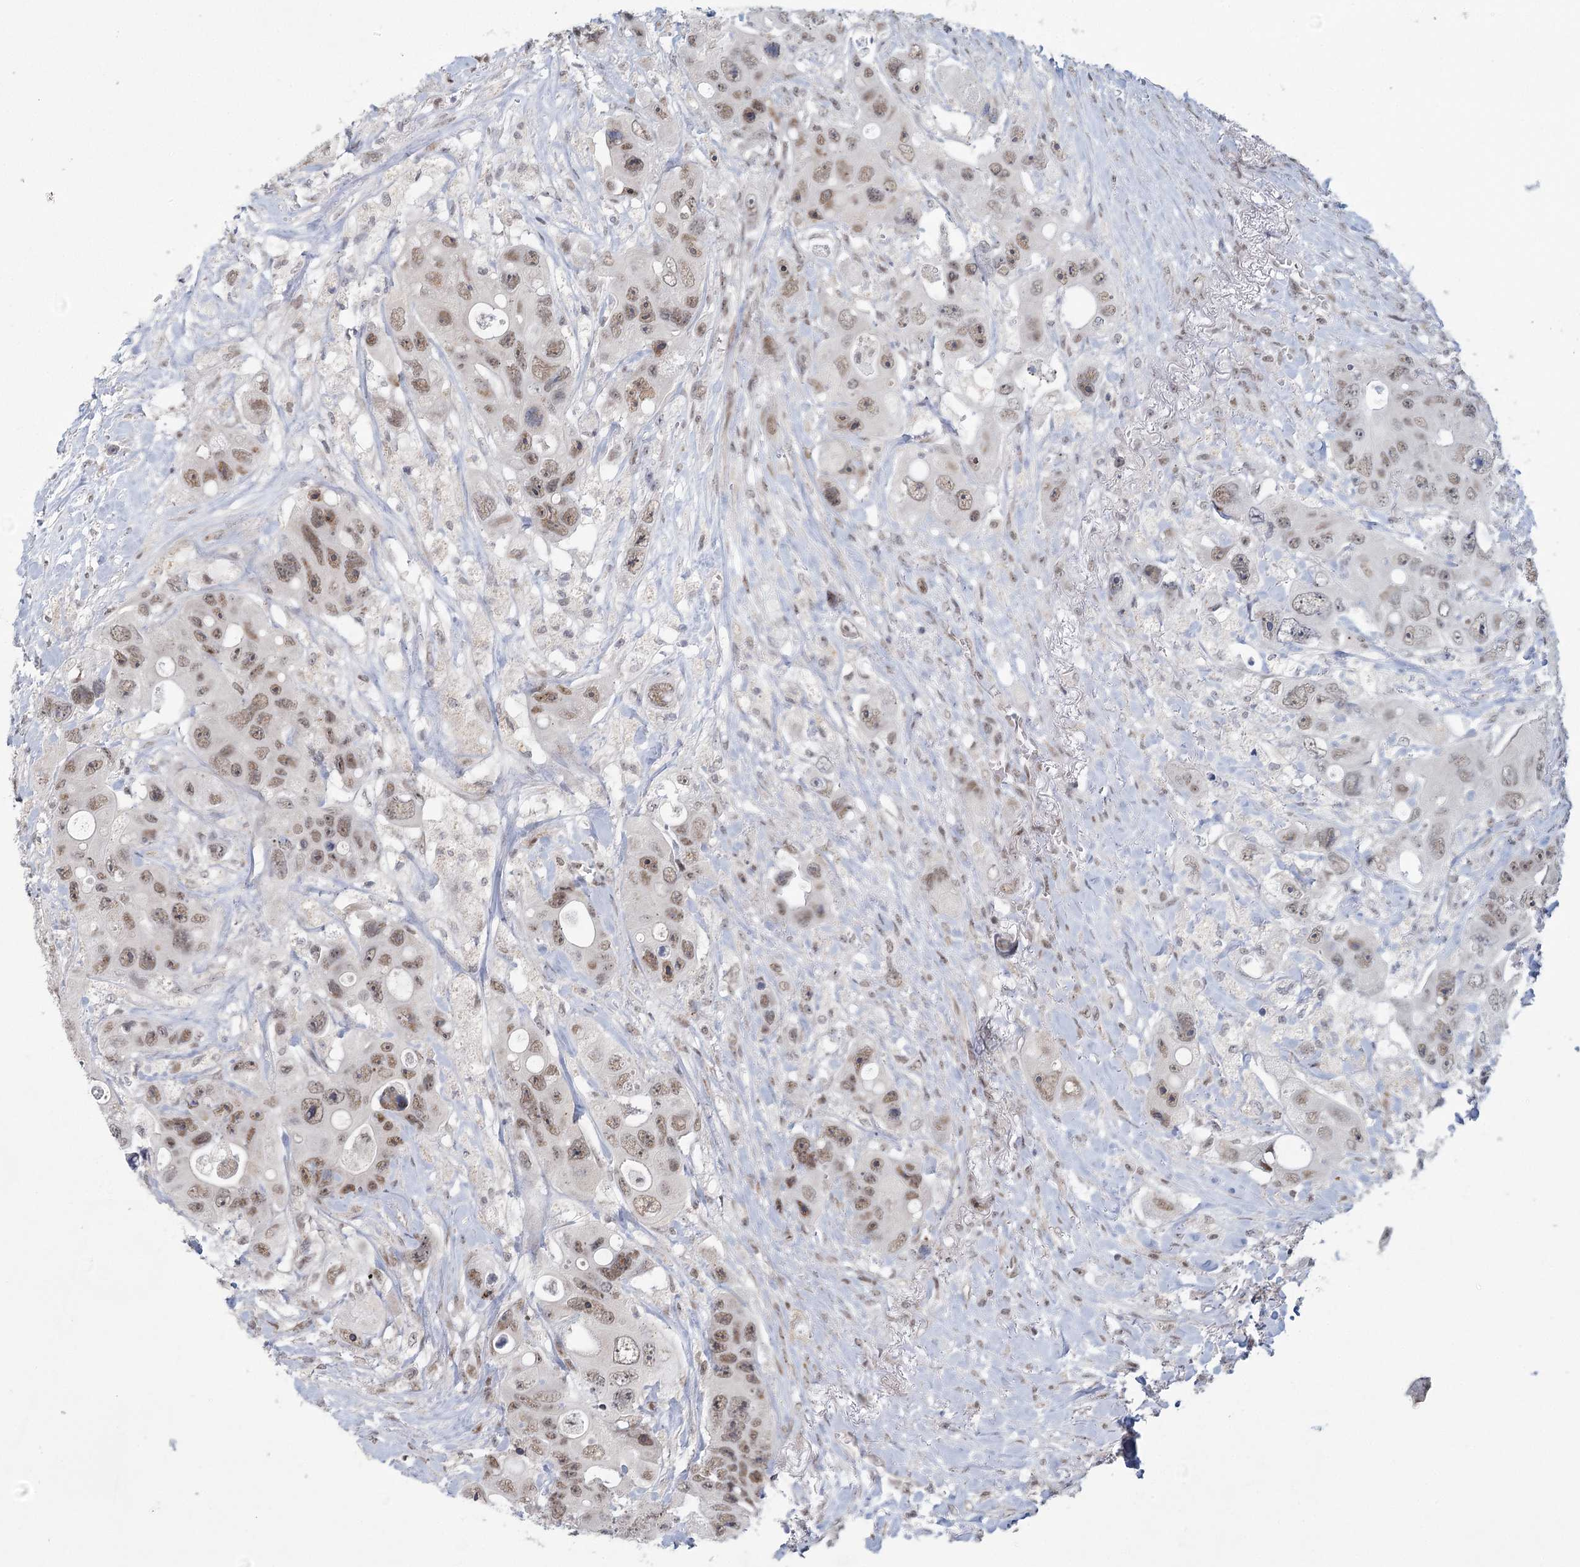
{"staining": {"intensity": "moderate", "quantity": ">75%", "location": "nuclear"}, "tissue": "colorectal cancer", "cell_type": "Tumor cells", "image_type": "cancer", "snomed": [{"axis": "morphology", "description": "Adenocarcinoma, NOS"}, {"axis": "topography", "description": "Colon"}], "caption": "Protein expression analysis of human colorectal cancer reveals moderate nuclear positivity in about >75% of tumor cells.", "gene": "CIB4", "patient": {"sex": "female", "age": 46}}